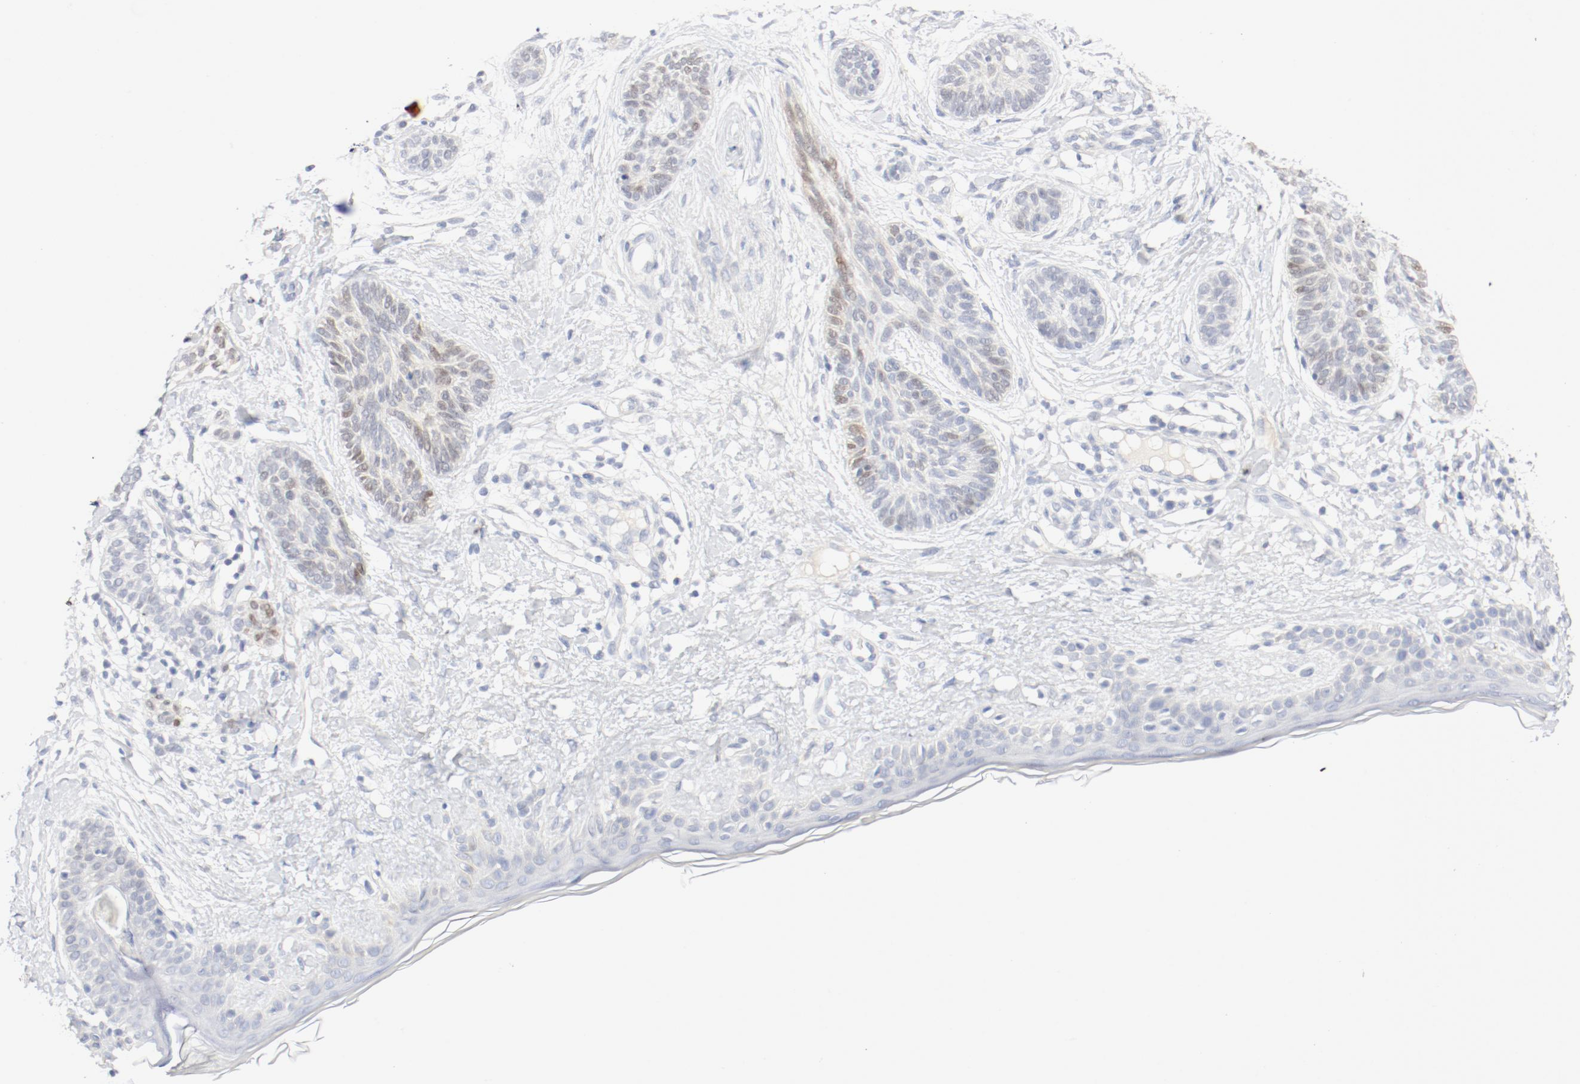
{"staining": {"intensity": "moderate", "quantity": "<25%", "location": "cytoplasmic/membranous"}, "tissue": "skin cancer", "cell_type": "Tumor cells", "image_type": "cancer", "snomed": [{"axis": "morphology", "description": "Normal tissue, NOS"}, {"axis": "morphology", "description": "Basal cell carcinoma"}, {"axis": "topography", "description": "Skin"}], "caption": "Immunohistochemical staining of human skin basal cell carcinoma exhibits low levels of moderate cytoplasmic/membranous positivity in about <25% of tumor cells.", "gene": "PGM1", "patient": {"sex": "male", "age": 63}}